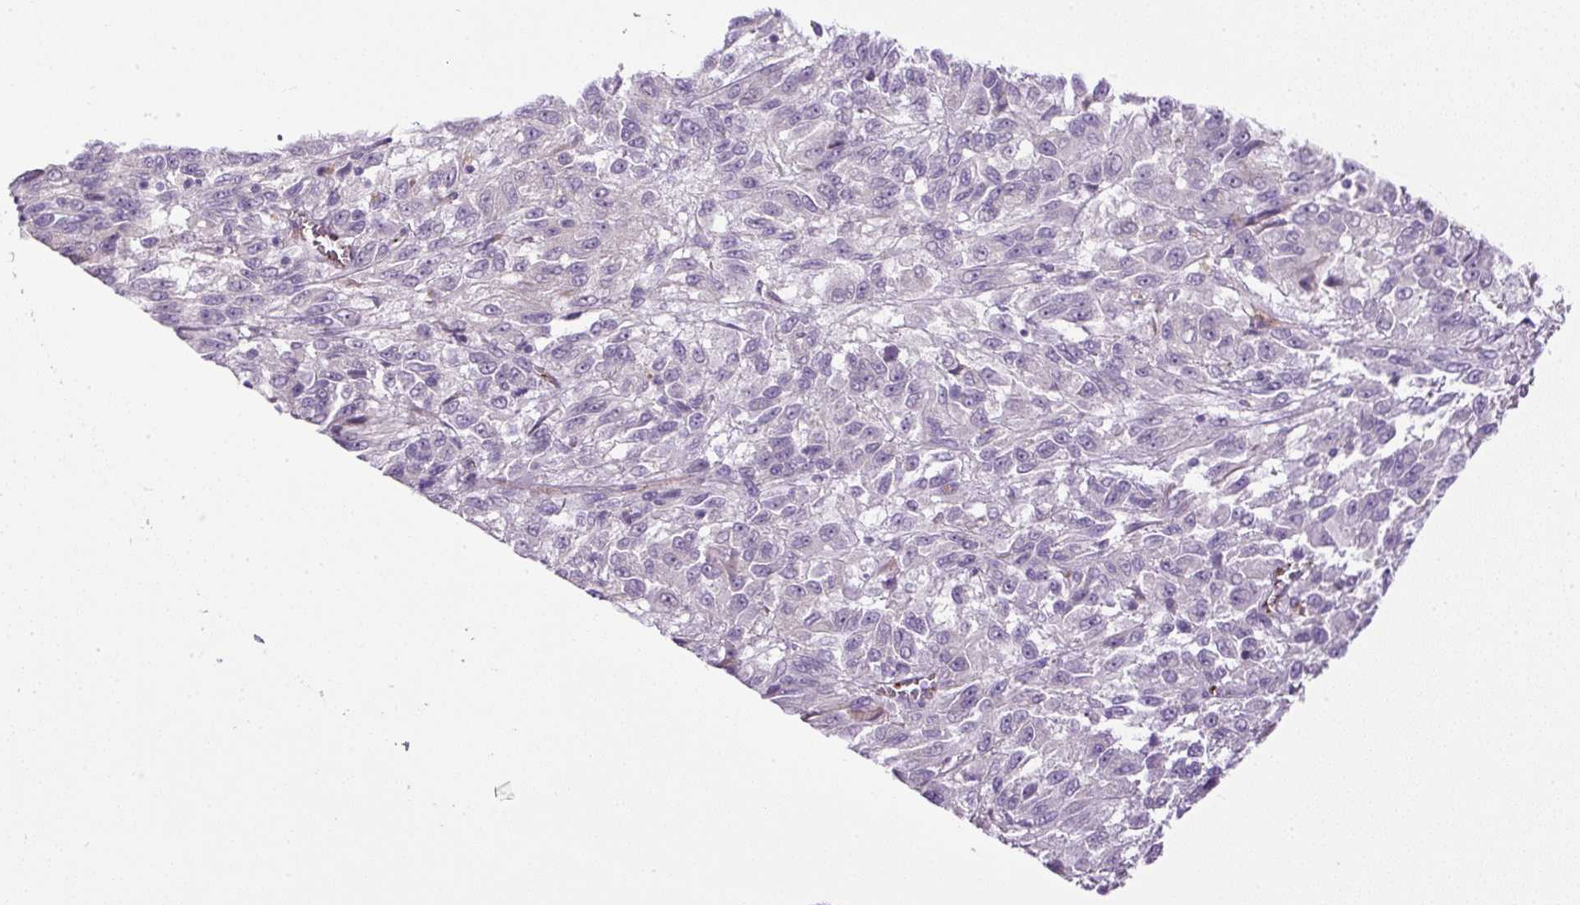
{"staining": {"intensity": "negative", "quantity": "none", "location": "none"}, "tissue": "melanoma", "cell_type": "Tumor cells", "image_type": "cancer", "snomed": [{"axis": "morphology", "description": "Malignant melanoma, Metastatic site"}, {"axis": "topography", "description": "Lung"}], "caption": "High magnification brightfield microscopy of malignant melanoma (metastatic site) stained with DAB (brown) and counterstained with hematoxylin (blue): tumor cells show no significant expression.", "gene": "LEFTY2", "patient": {"sex": "male", "age": 64}}